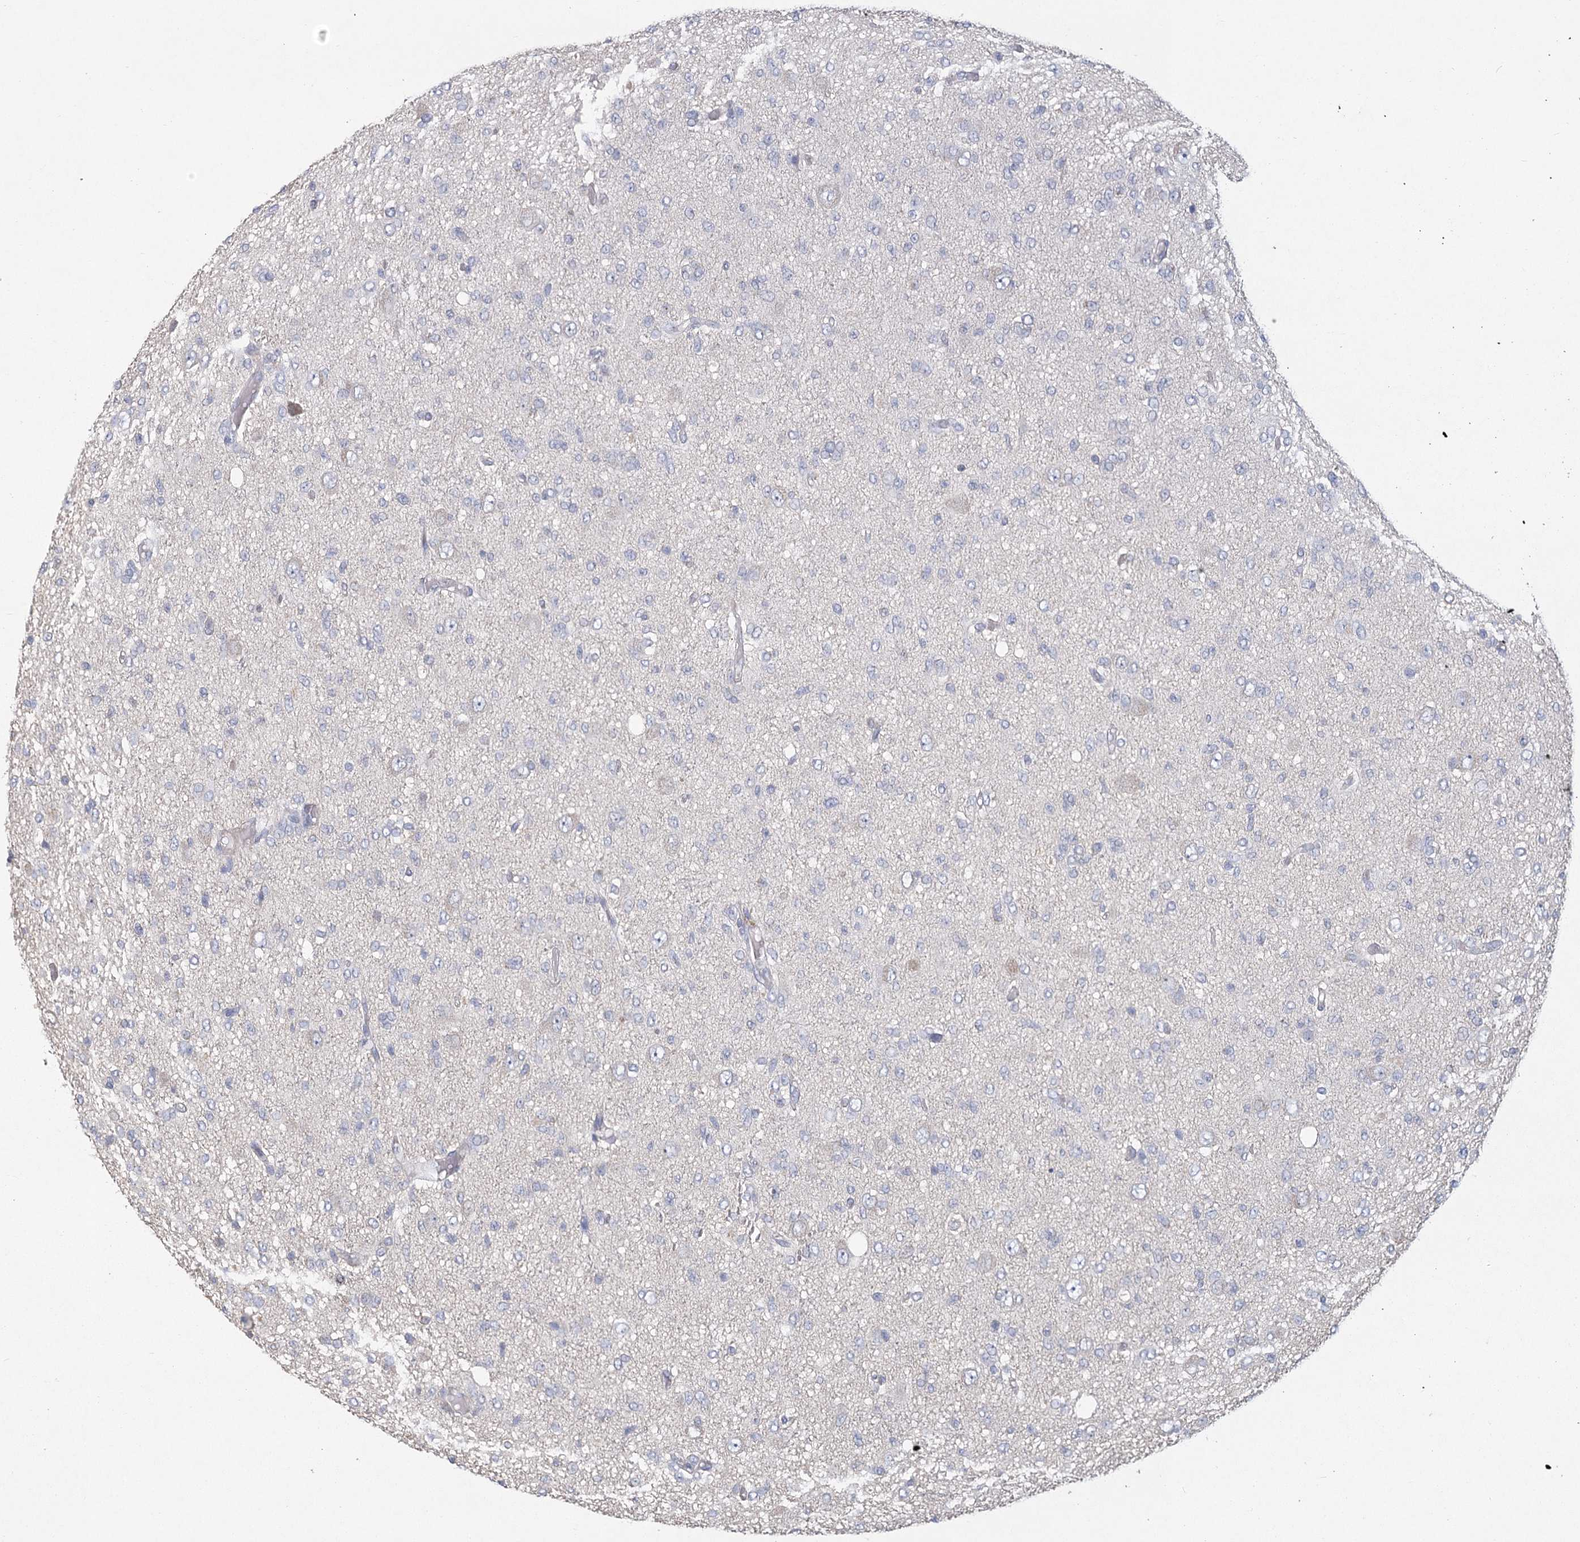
{"staining": {"intensity": "negative", "quantity": "none", "location": "none"}, "tissue": "glioma", "cell_type": "Tumor cells", "image_type": "cancer", "snomed": [{"axis": "morphology", "description": "Glioma, malignant, High grade"}, {"axis": "topography", "description": "Brain"}], "caption": "DAB (3,3'-diaminobenzidine) immunohistochemical staining of human high-grade glioma (malignant) exhibits no significant expression in tumor cells.", "gene": "CNTLN", "patient": {"sex": "female", "age": 59}}